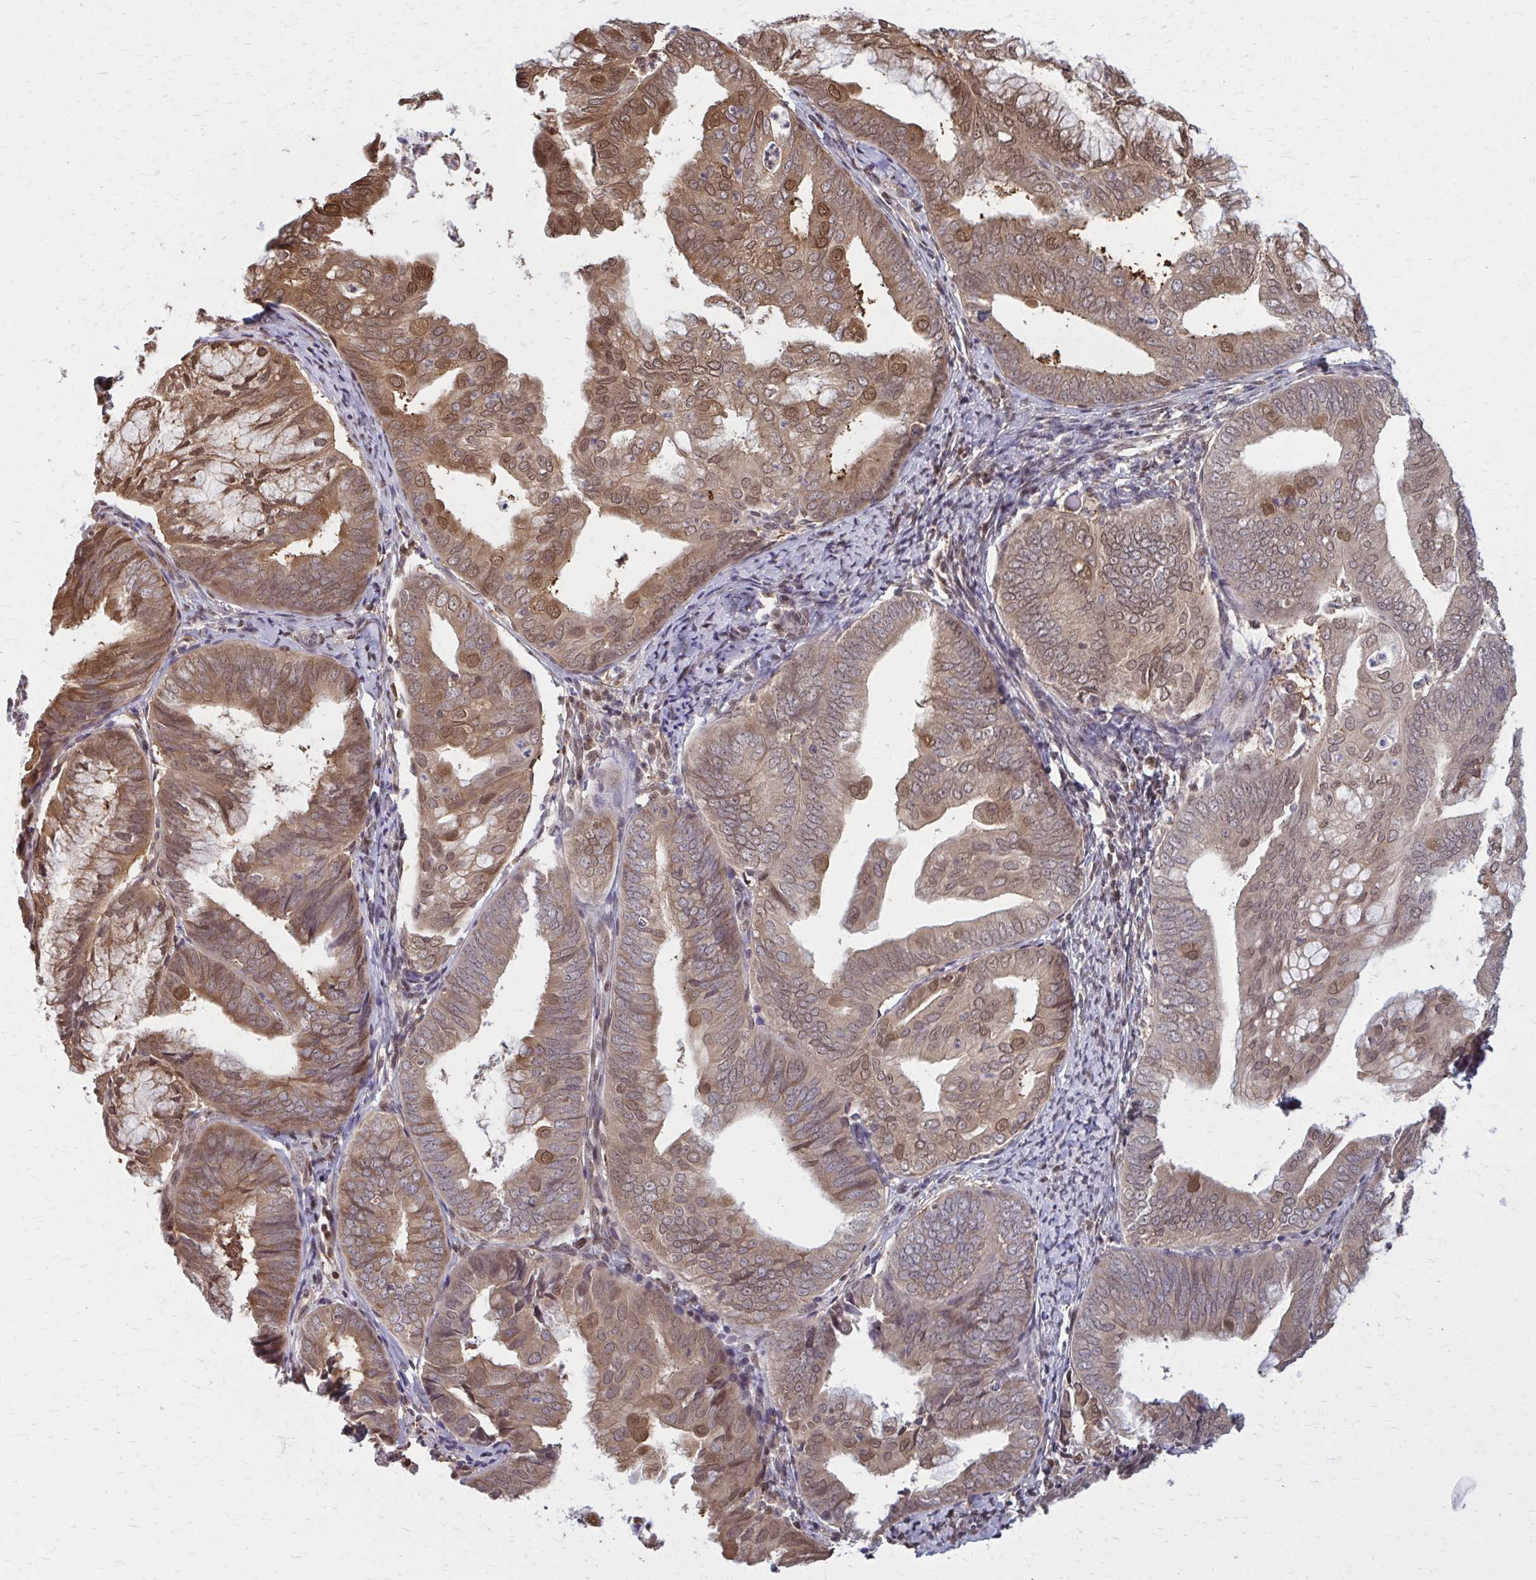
{"staining": {"intensity": "moderate", "quantity": ">75%", "location": "cytoplasmic/membranous,nuclear"}, "tissue": "endometrial cancer", "cell_type": "Tumor cells", "image_type": "cancer", "snomed": [{"axis": "morphology", "description": "Adenocarcinoma, NOS"}, {"axis": "topography", "description": "Endometrium"}], "caption": "This is a histology image of IHC staining of endometrial cancer (adenocarcinoma), which shows moderate positivity in the cytoplasmic/membranous and nuclear of tumor cells.", "gene": "MDH1", "patient": {"sex": "female", "age": 75}}